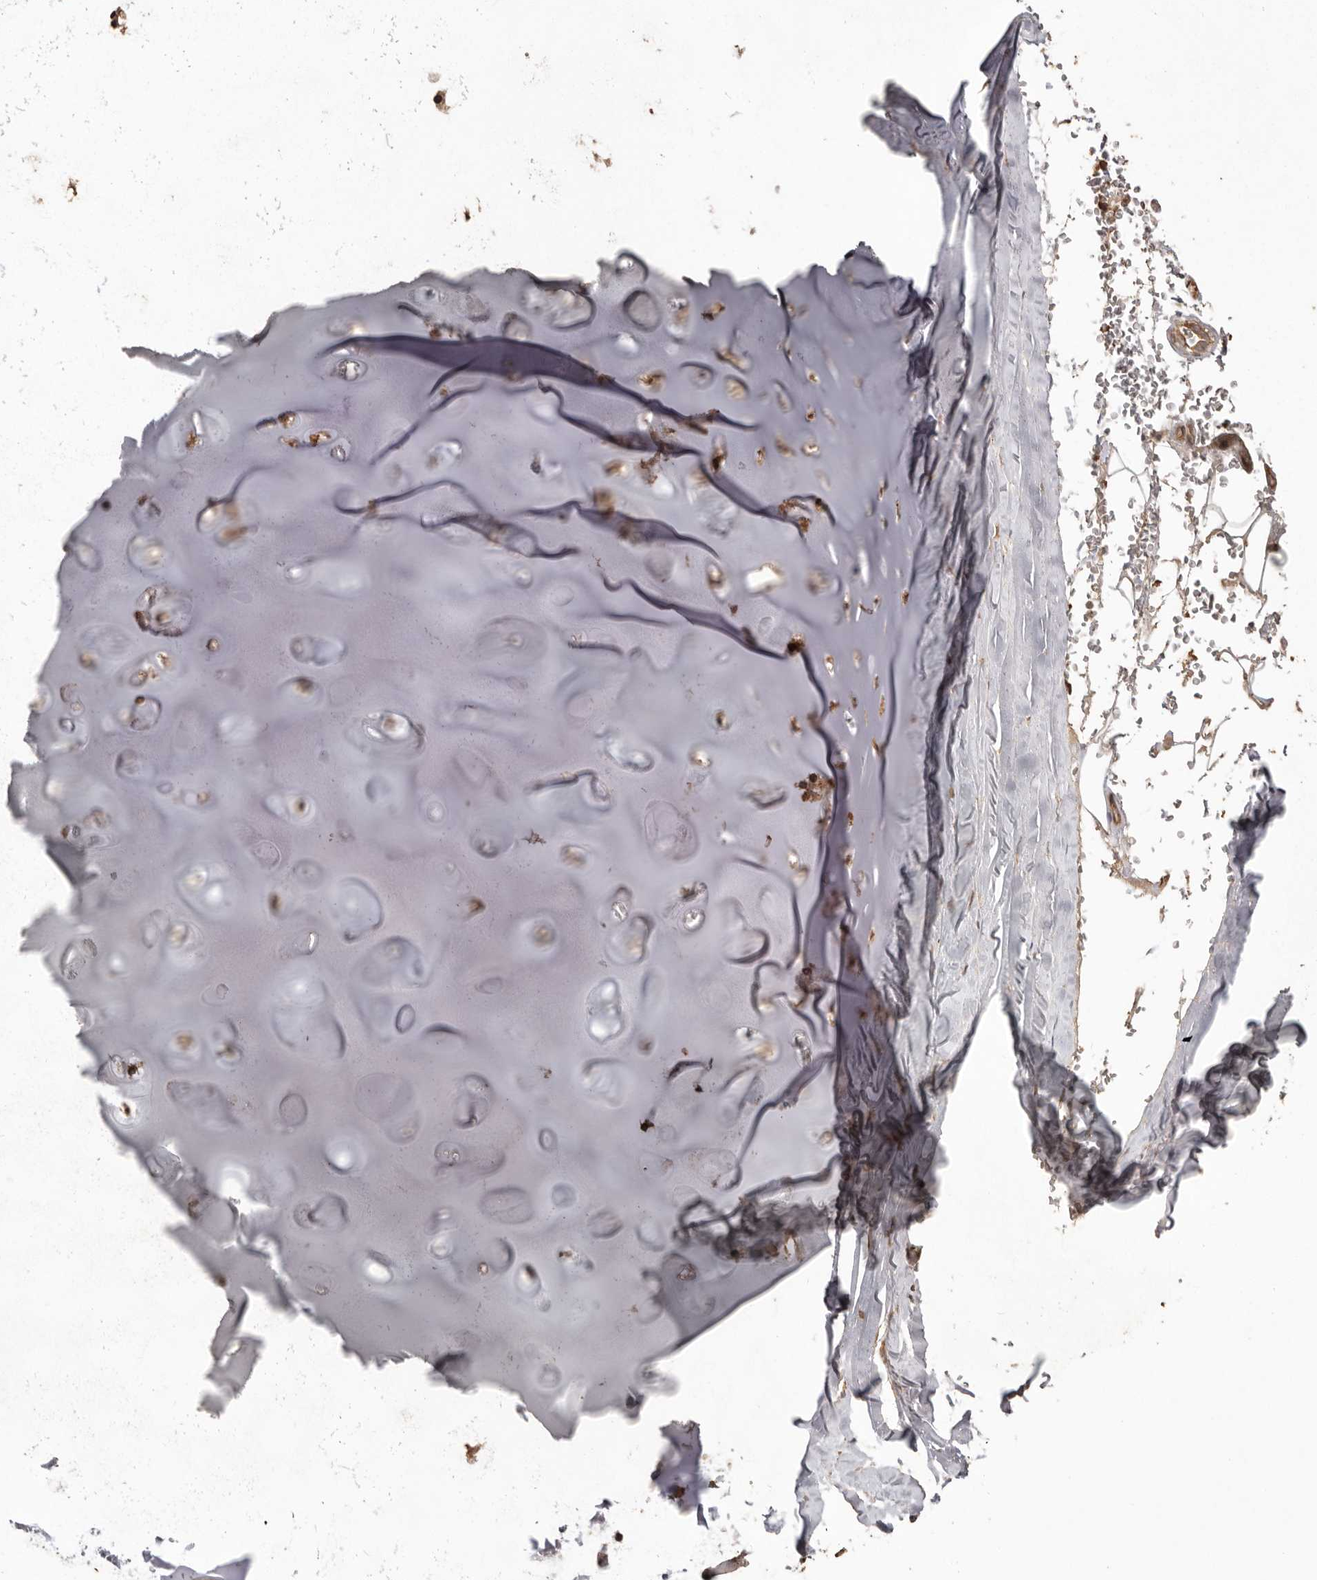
{"staining": {"intensity": "moderate", "quantity": ">75%", "location": "cytoplasmic/membranous"}, "tissue": "adipose tissue", "cell_type": "Adipocytes", "image_type": "normal", "snomed": [{"axis": "morphology", "description": "Normal tissue, NOS"}, {"axis": "topography", "description": "Cartilage tissue"}], "caption": "Adipose tissue stained with IHC demonstrates moderate cytoplasmic/membranous staining in approximately >75% of adipocytes.", "gene": "NUP43", "patient": {"sex": "female", "age": 63}}